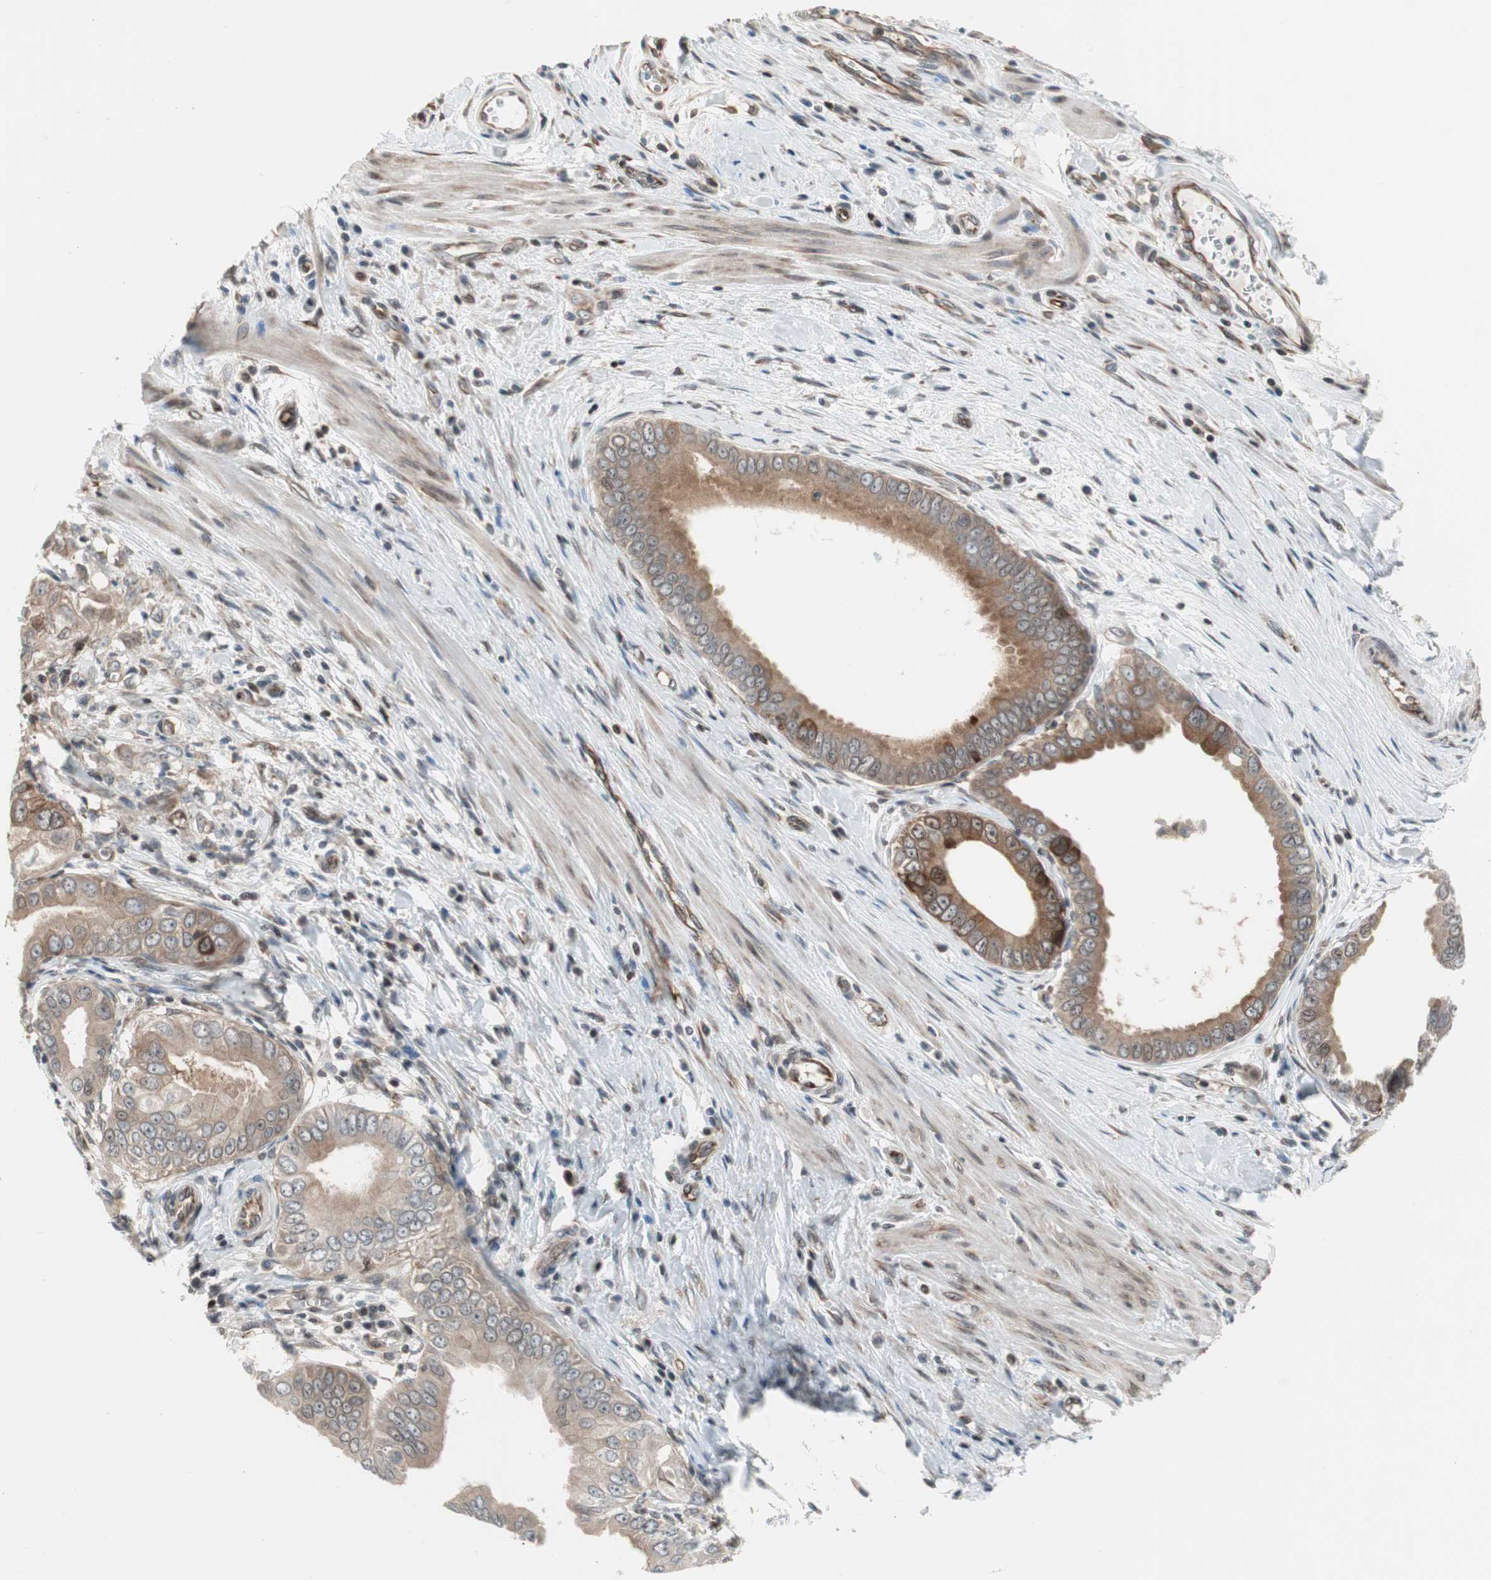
{"staining": {"intensity": "strong", "quantity": "25%-75%", "location": "cytoplasmic/membranous"}, "tissue": "pancreatic cancer", "cell_type": "Tumor cells", "image_type": "cancer", "snomed": [{"axis": "morphology", "description": "Normal tissue, NOS"}, {"axis": "topography", "description": "Lymph node"}], "caption": "Strong cytoplasmic/membranous staining for a protein is present in about 25%-75% of tumor cells of pancreatic cancer using immunohistochemistry (IHC).", "gene": "ZNF512B", "patient": {"sex": "male", "age": 50}}